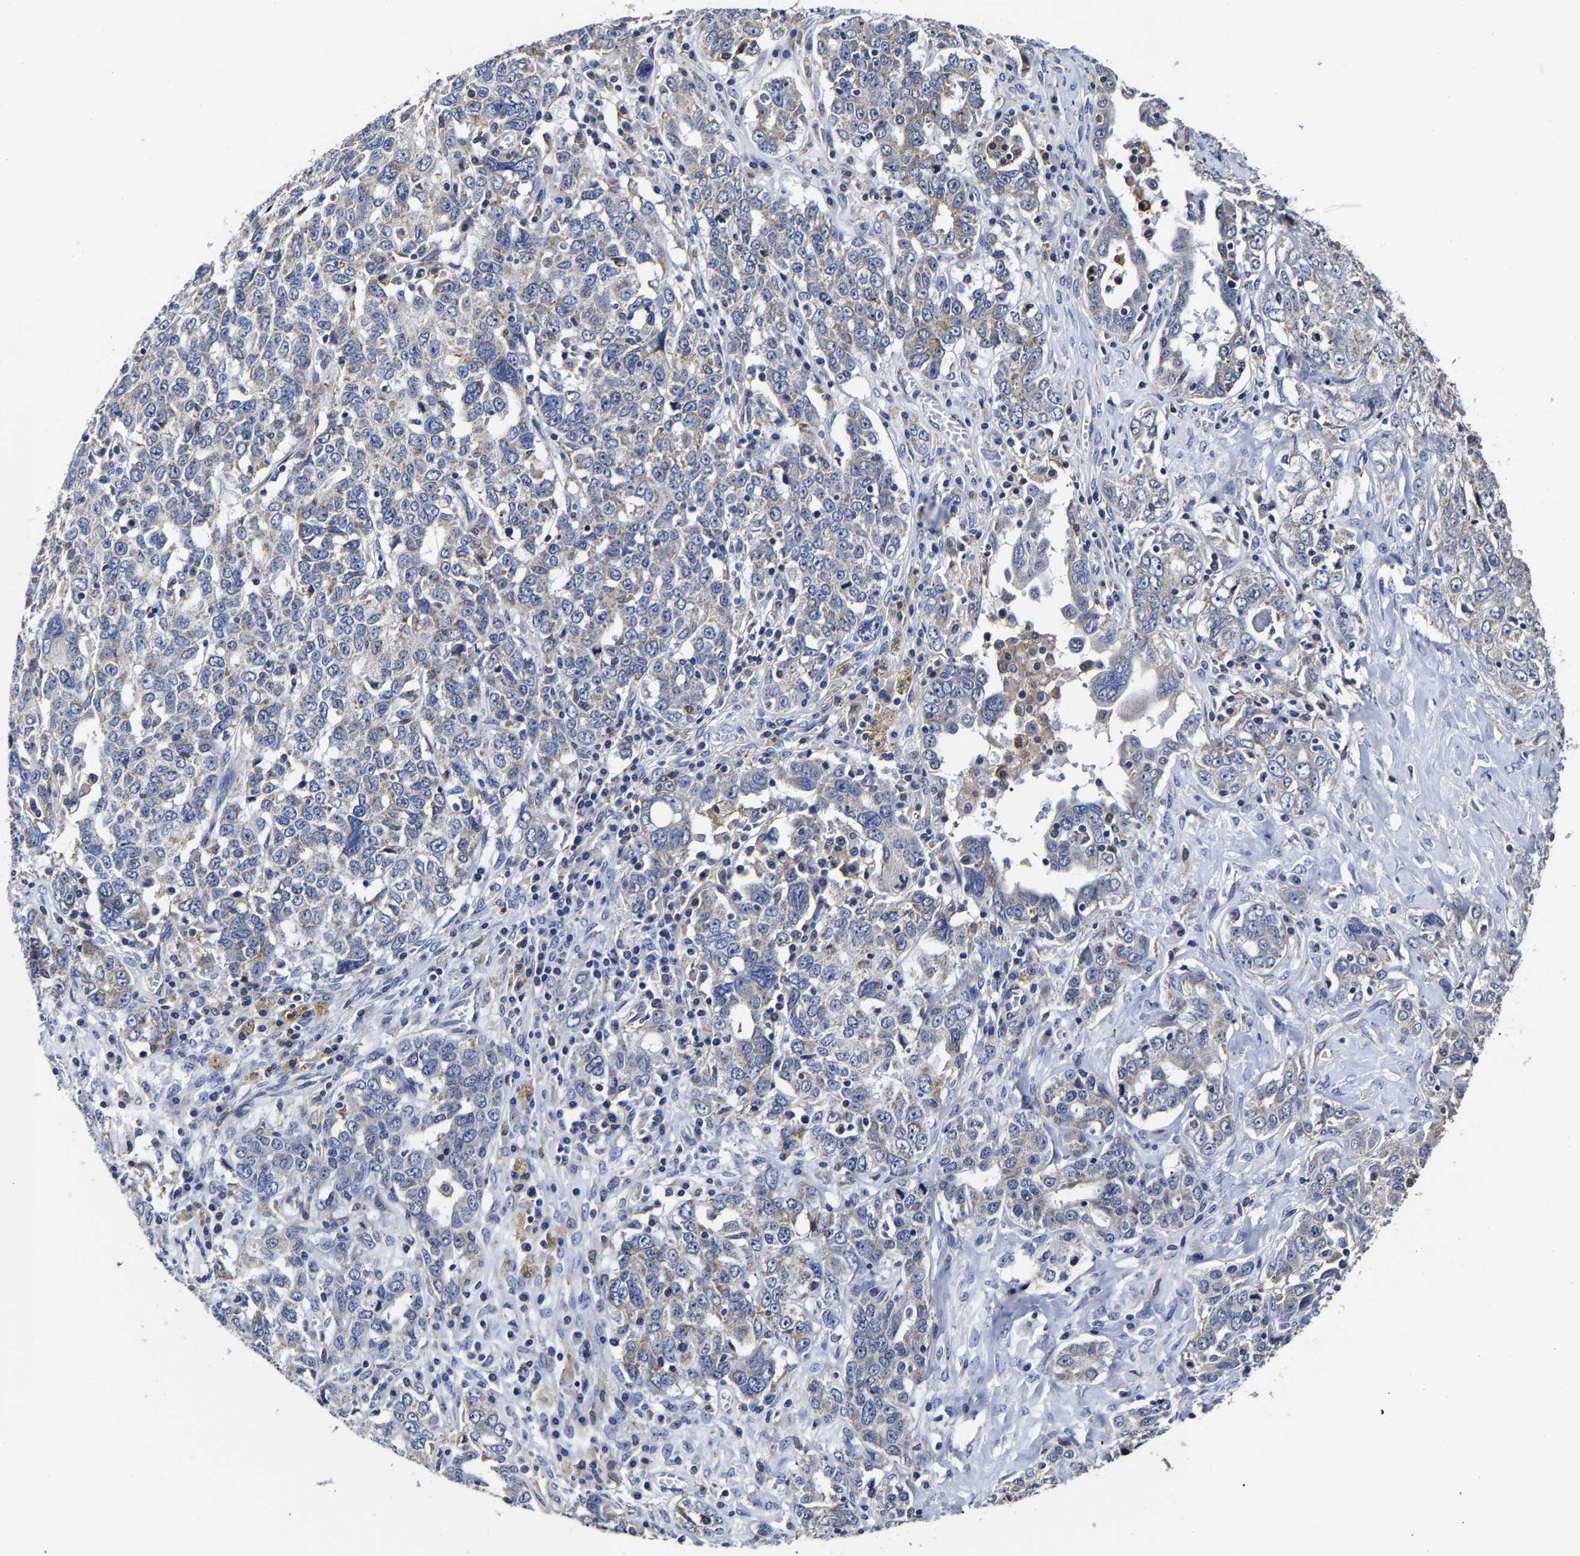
{"staining": {"intensity": "weak", "quantity": "<25%", "location": "cytoplasmic/membranous"}, "tissue": "ovarian cancer", "cell_type": "Tumor cells", "image_type": "cancer", "snomed": [{"axis": "morphology", "description": "Carcinoma, endometroid"}, {"axis": "topography", "description": "Ovary"}], "caption": "Tumor cells are negative for brown protein staining in ovarian cancer (endometroid carcinoma).", "gene": "AASS", "patient": {"sex": "female", "age": 62}}